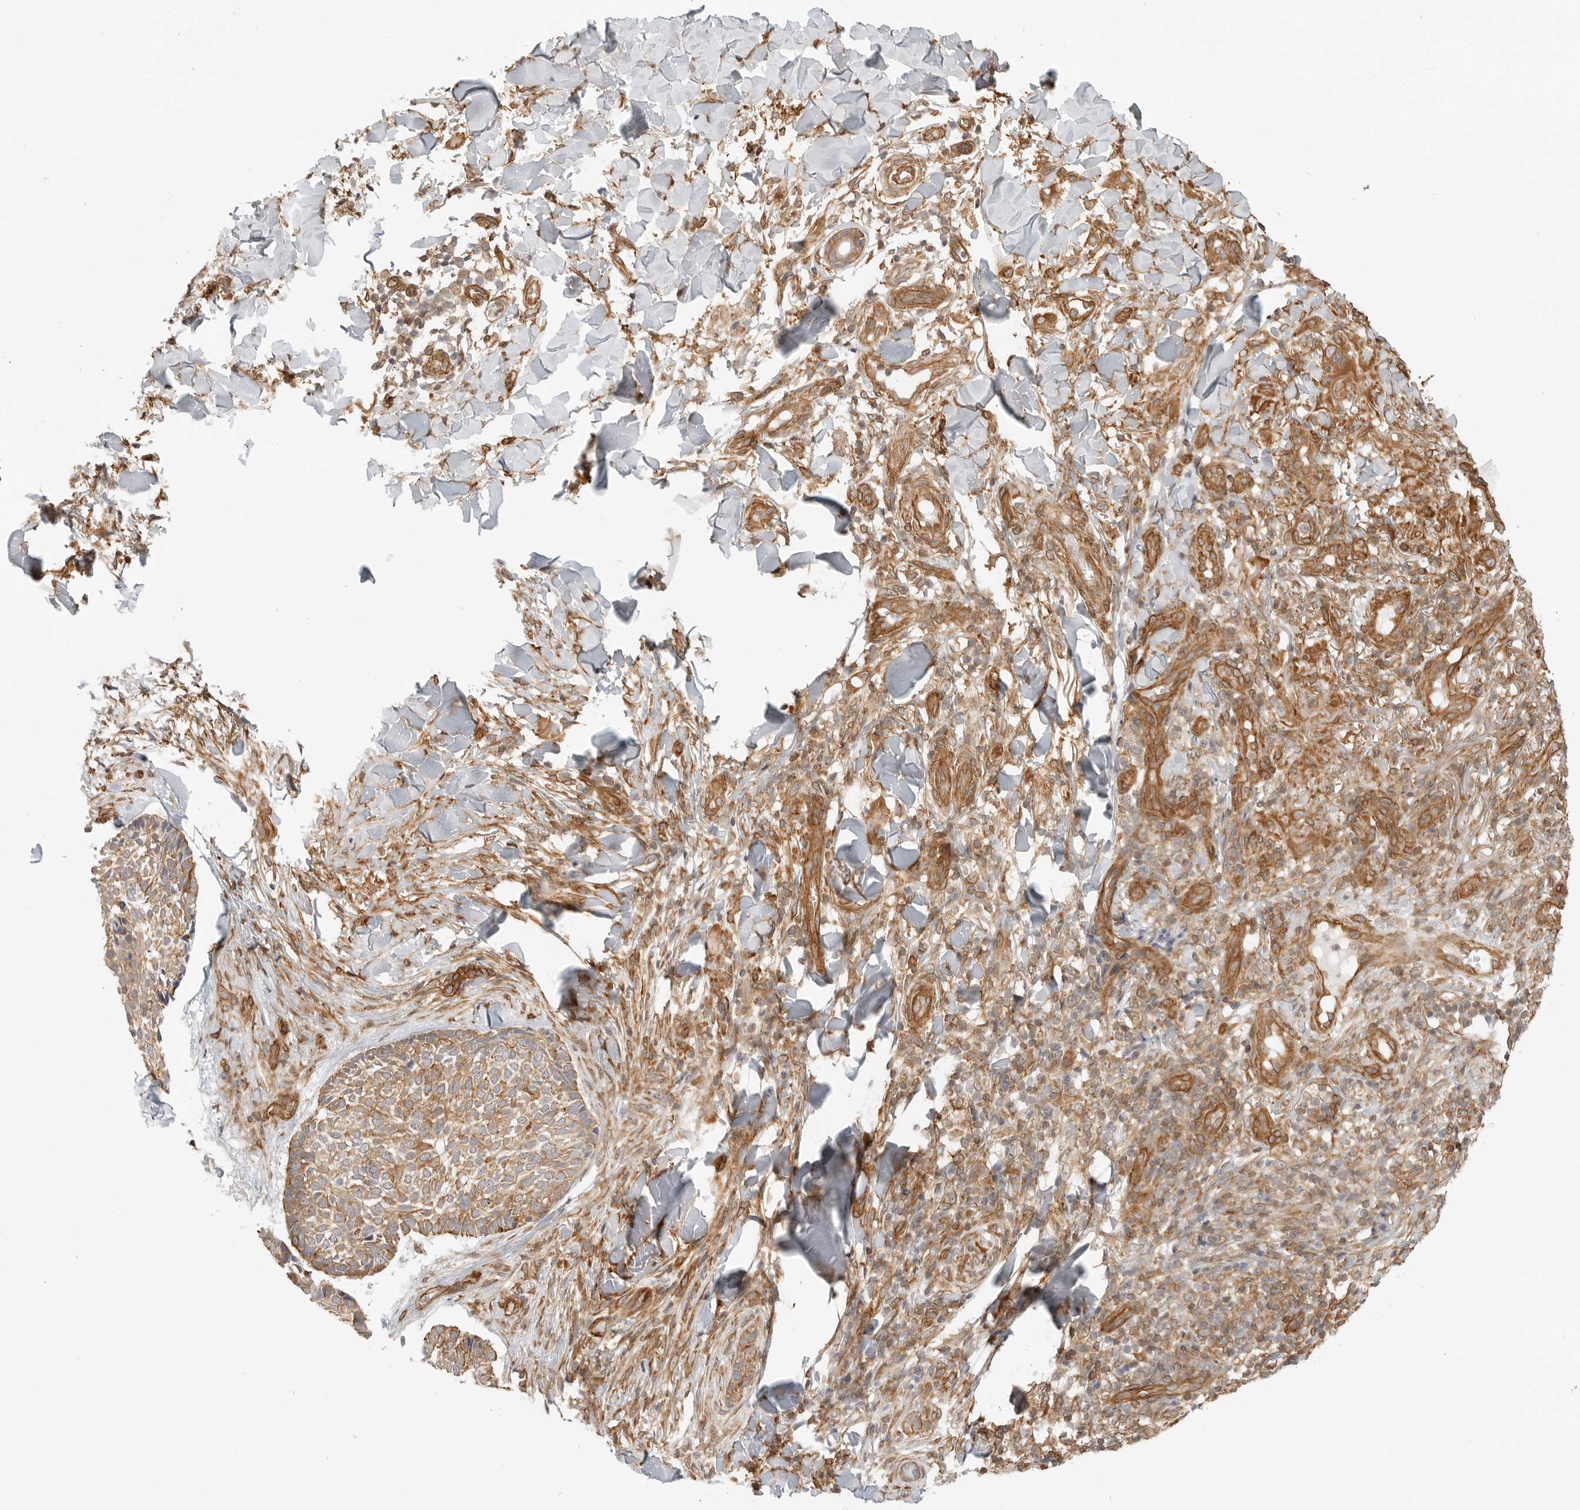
{"staining": {"intensity": "moderate", "quantity": ">75%", "location": "cytoplasmic/membranous"}, "tissue": "skin cancer", "cell_type": "Tumor cells", "image_type": "cancer", "snomed": [{"axis": "morphology", "description": "Normal tissue, NOS"}, {"axis": "morphology", "description": "Basal cell carcinoma"}, {"axis": "topography", "description": "Skin"}], "caption": "Immunohistochemistry (IHC) image of neoplastic tissue: skin cancer stained using IHC exhibits medium levels of moderate protein expression localized specifically in the cytoplasmic/membranous of tumor cells, appearing as a cytoplasmic/membranous brown color.", "gene": "ATOH7", "patient": {"sex": "male", "age": 67}}